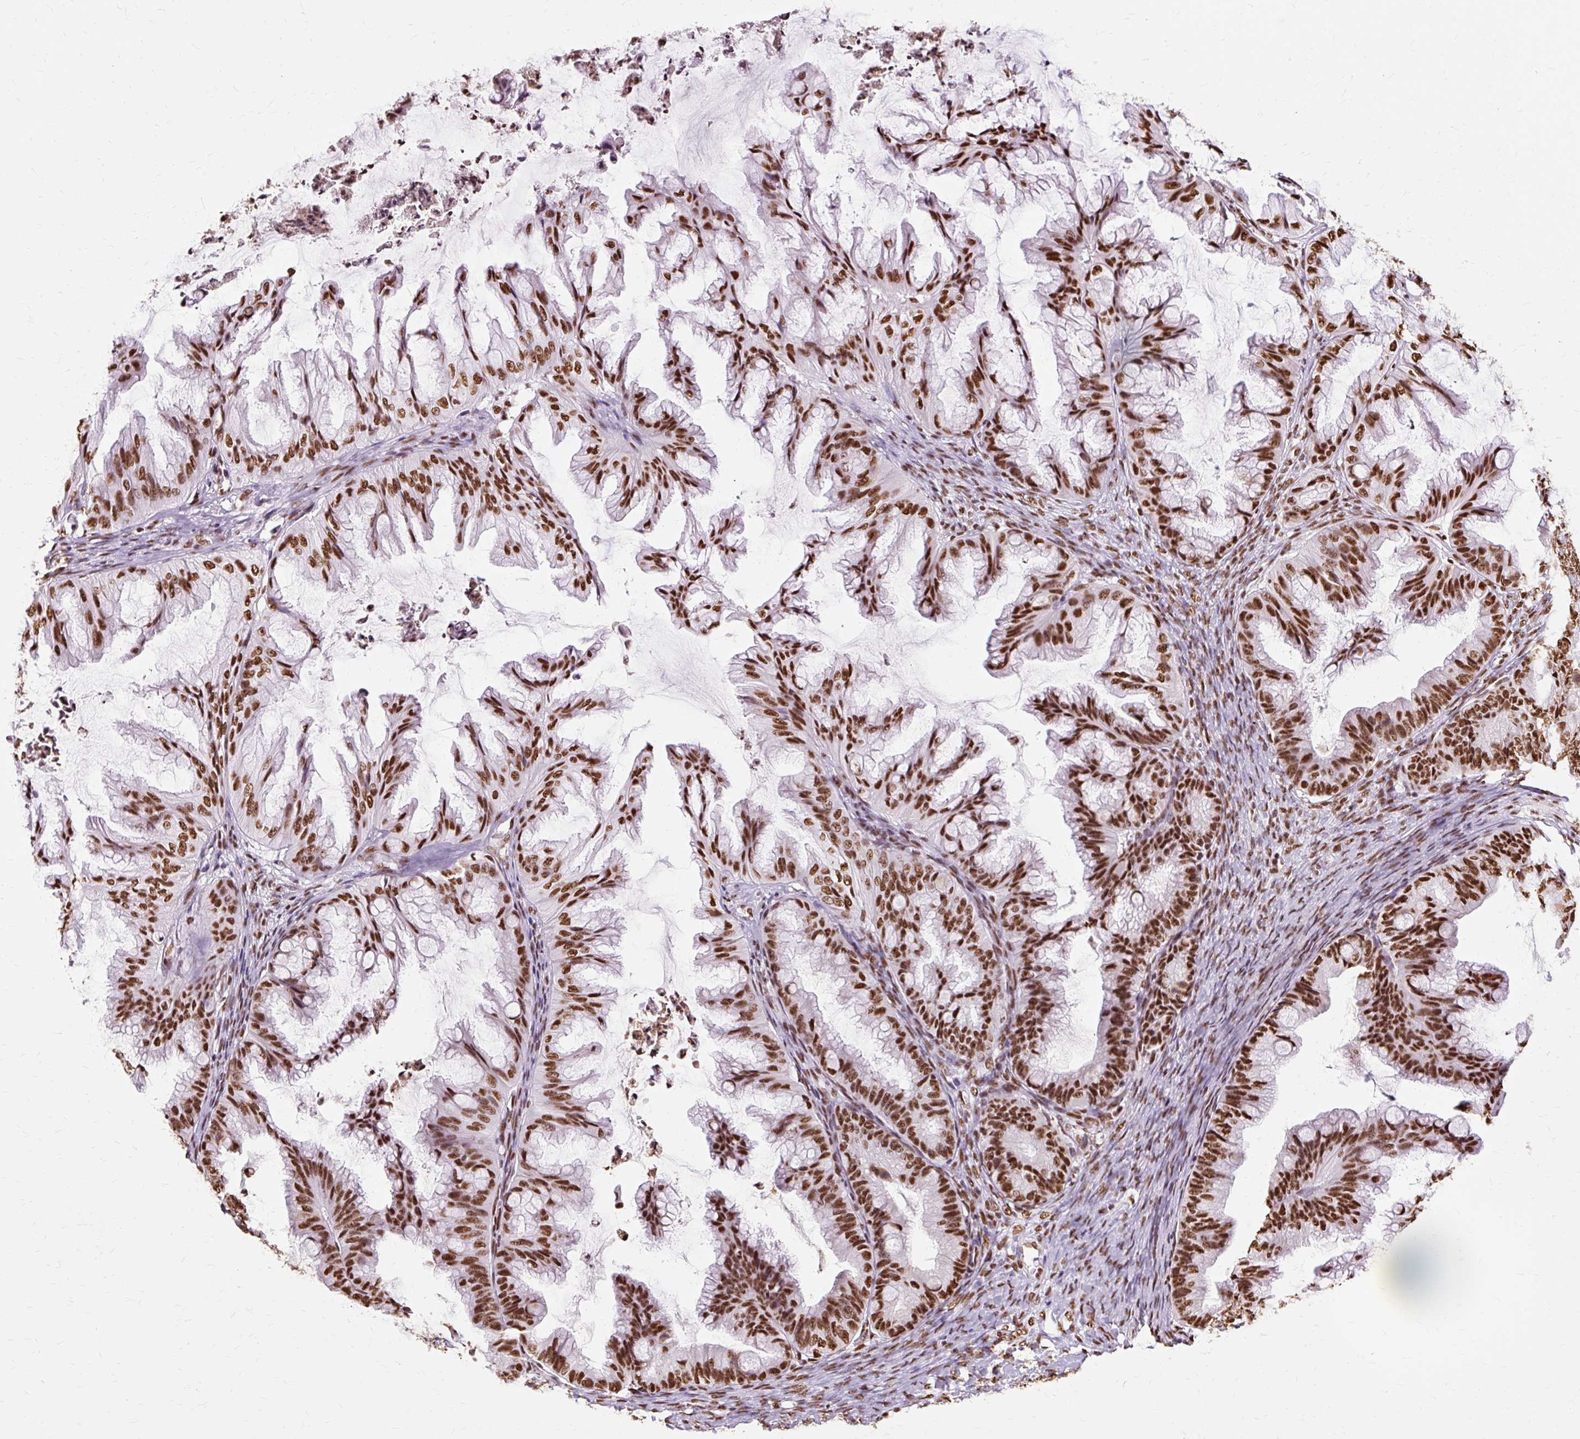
{"staining": {"intensity": "strong", "quantity": ">75%", "location": "nuclear"}, "tissue": "ovarian cancer", "cell_type": "Tumor cells", "image_type": "cancer", "snomed": [{"axis": "morphology", "description": "Cystadenocarcinoma, mucinous, NOS"}, {"axis": "topography", "description": "Ovary"}], "caption": "IHC (DAB (3,3'-diaminobenzidine)) staining of human ovarian cancer reveals strong nuclear protein staining in about >75% of tumor cells.", "gene": "XRCC6", "patient": {"sex": "female", "age": 35}}